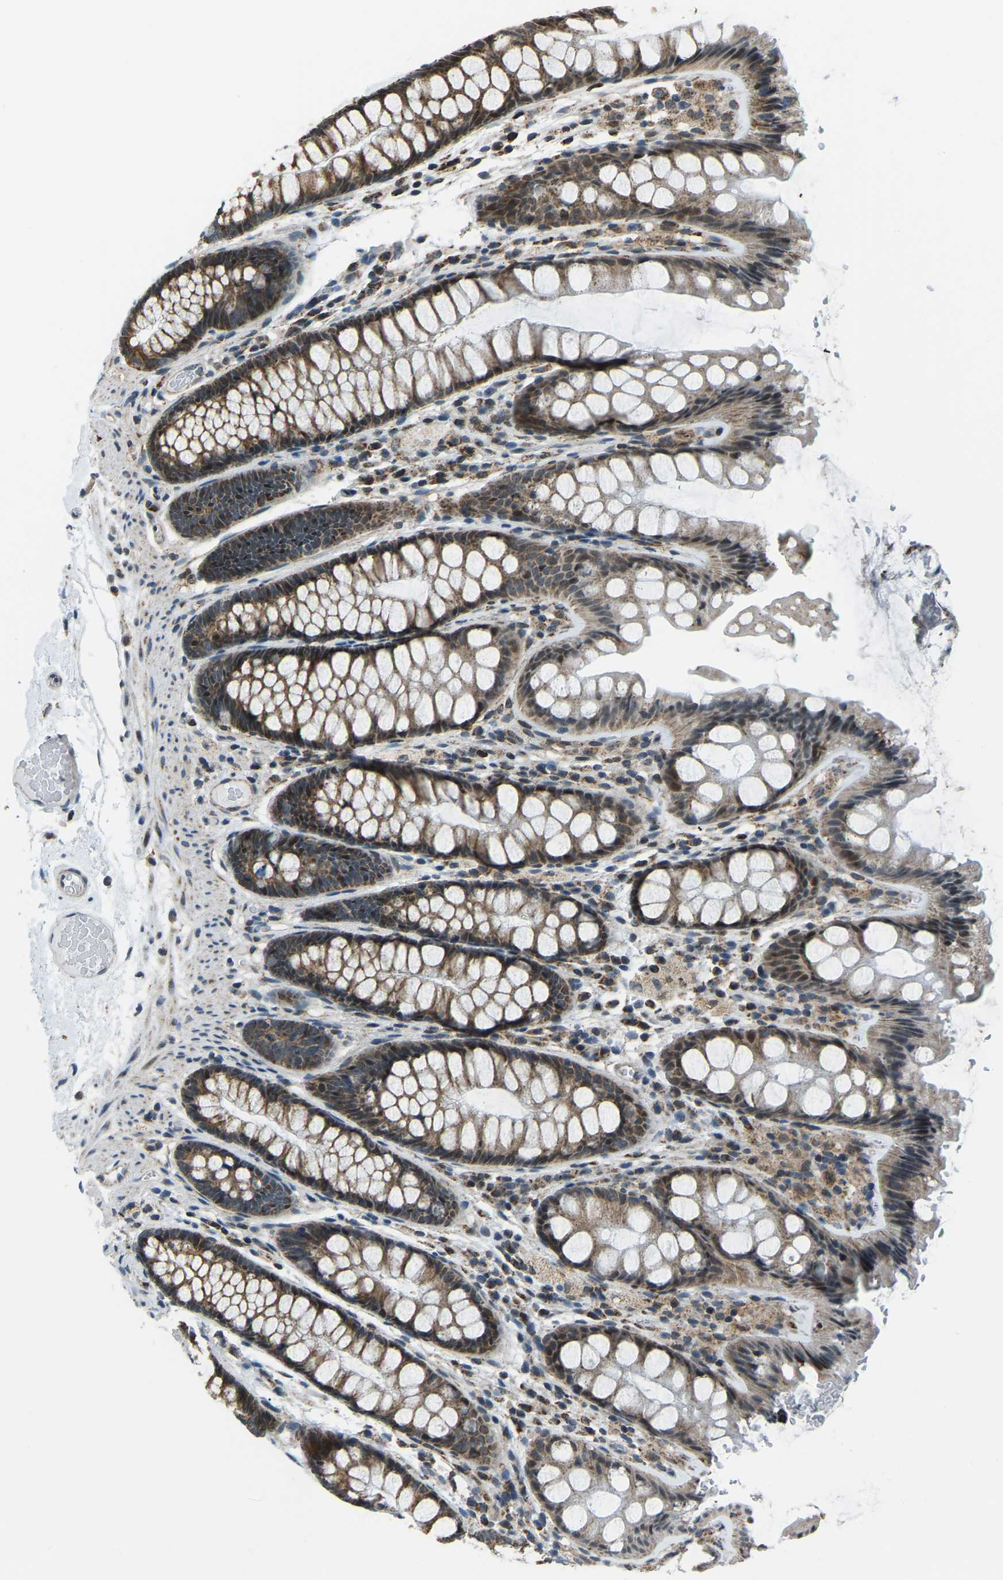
{"staining": {"intensity": "negative", "quantity": "none", "location": "none"}, "tissue": "colon", "cell_type": "Endothelial cells", "image_type": "normal", "snomed": [{"axis": "morphology", "description": "Normal tissue, NOS"}, {"axis": "topography", "description": "Colon"}], "caption": "Protein analysis of unremarkable colon displays no significant expression in endothelial cells. (Brightfield microscopy of DAB (3,3'-diaminobenzidine) immunohistochemistry at high magnification).", "gene": "RBM33", "patient": {"sex": "female", "age": 56}}